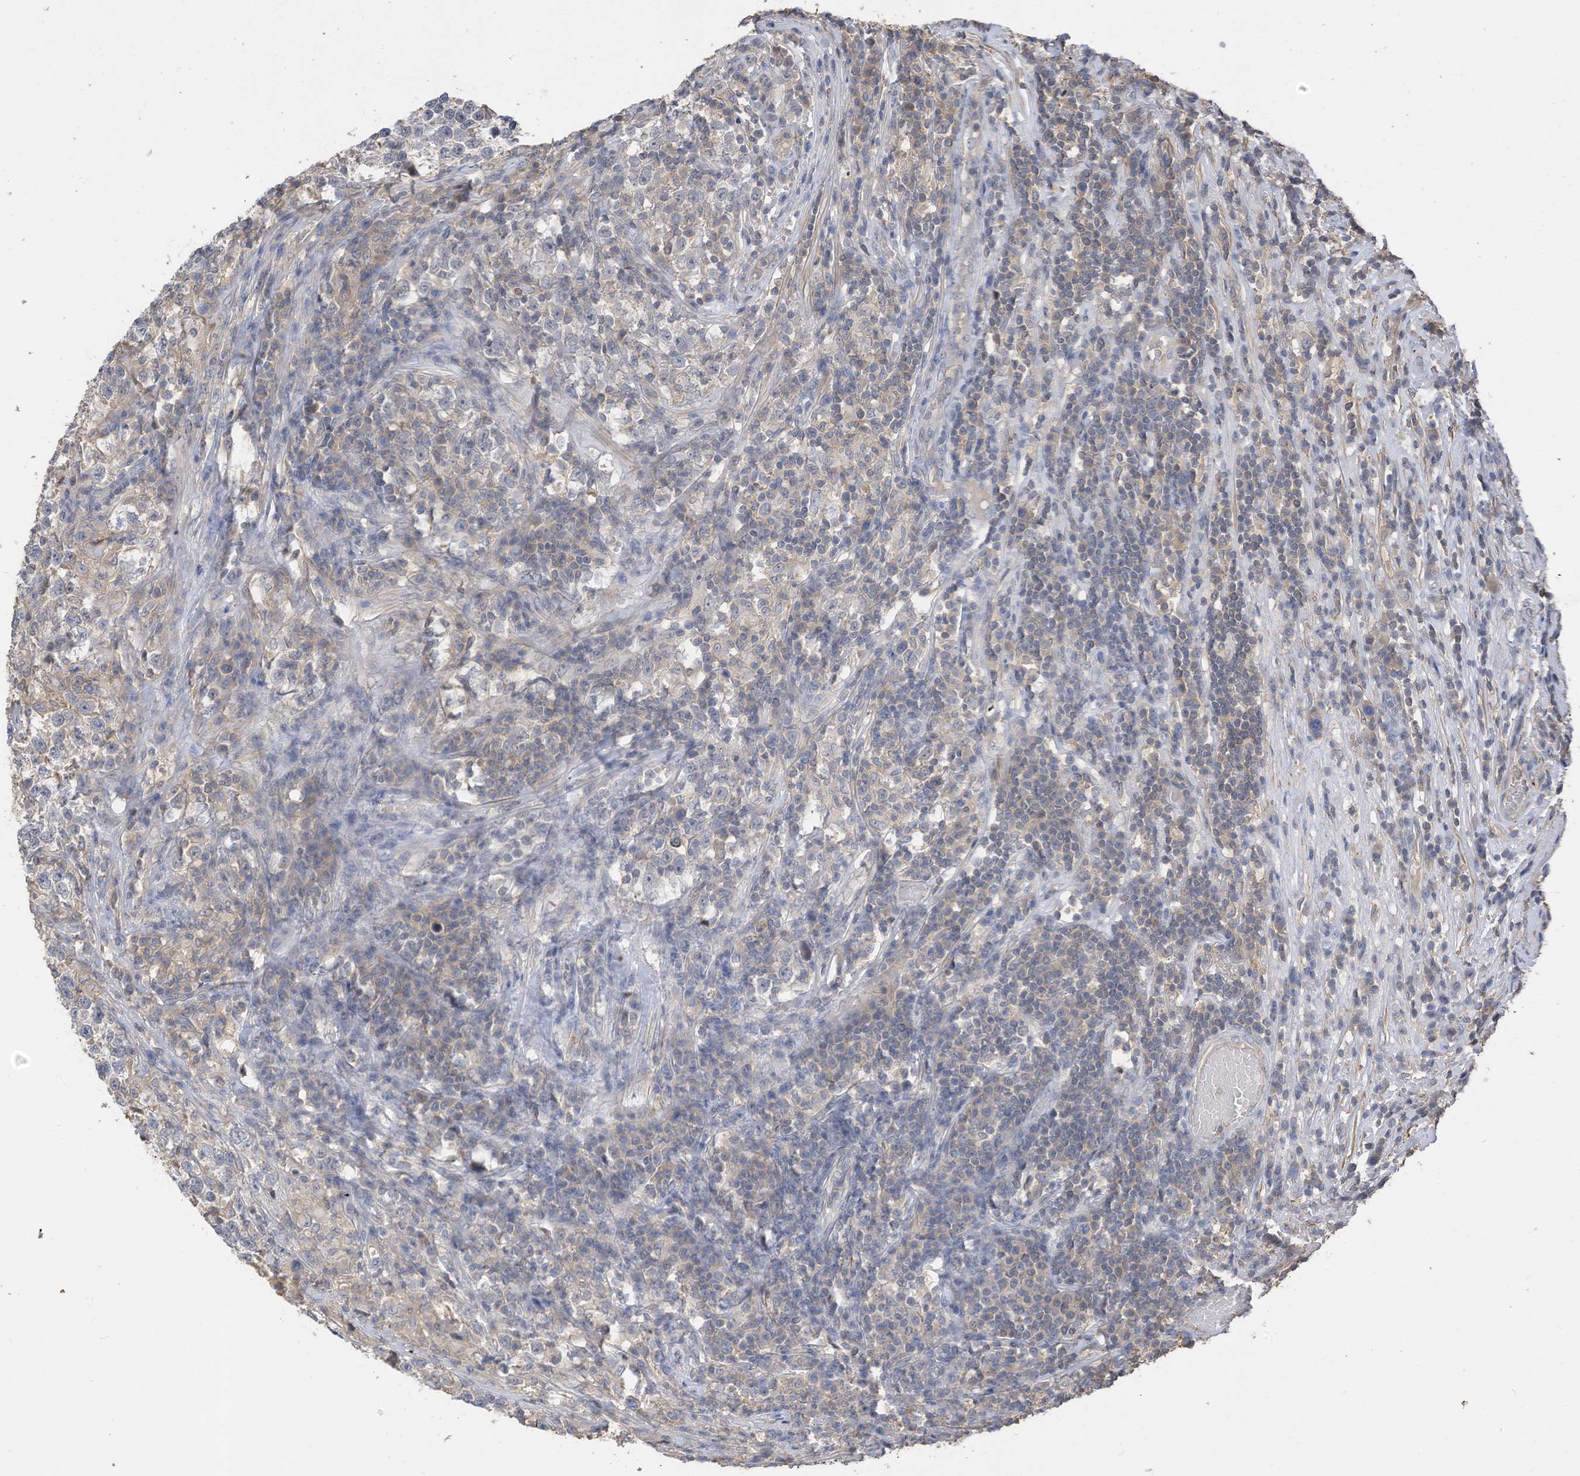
{"staining": {"intensity": "negative", "quantity": "none", "location": "none"}, "tissue": "testis cancer", "cell_type": "Tumor cells", "image_type": "cancer", "snomed": [{"axis": "morphology", "description": "Normal tissue, NOS"}, {"axis": "morphology", "description": "Seminoma, NOS"}, {"axis": "topography", "description": "Testis"}], "caption": "Immunohistochemical staining of human seminoma (testis) displays no significant positivity in tumor cells. (DAB (3,3'-diaminobenzidine) IHC with hematoxylin counter stain).", "gene": "SLFN14", "patient": {"sex": "male", "age": 43}}